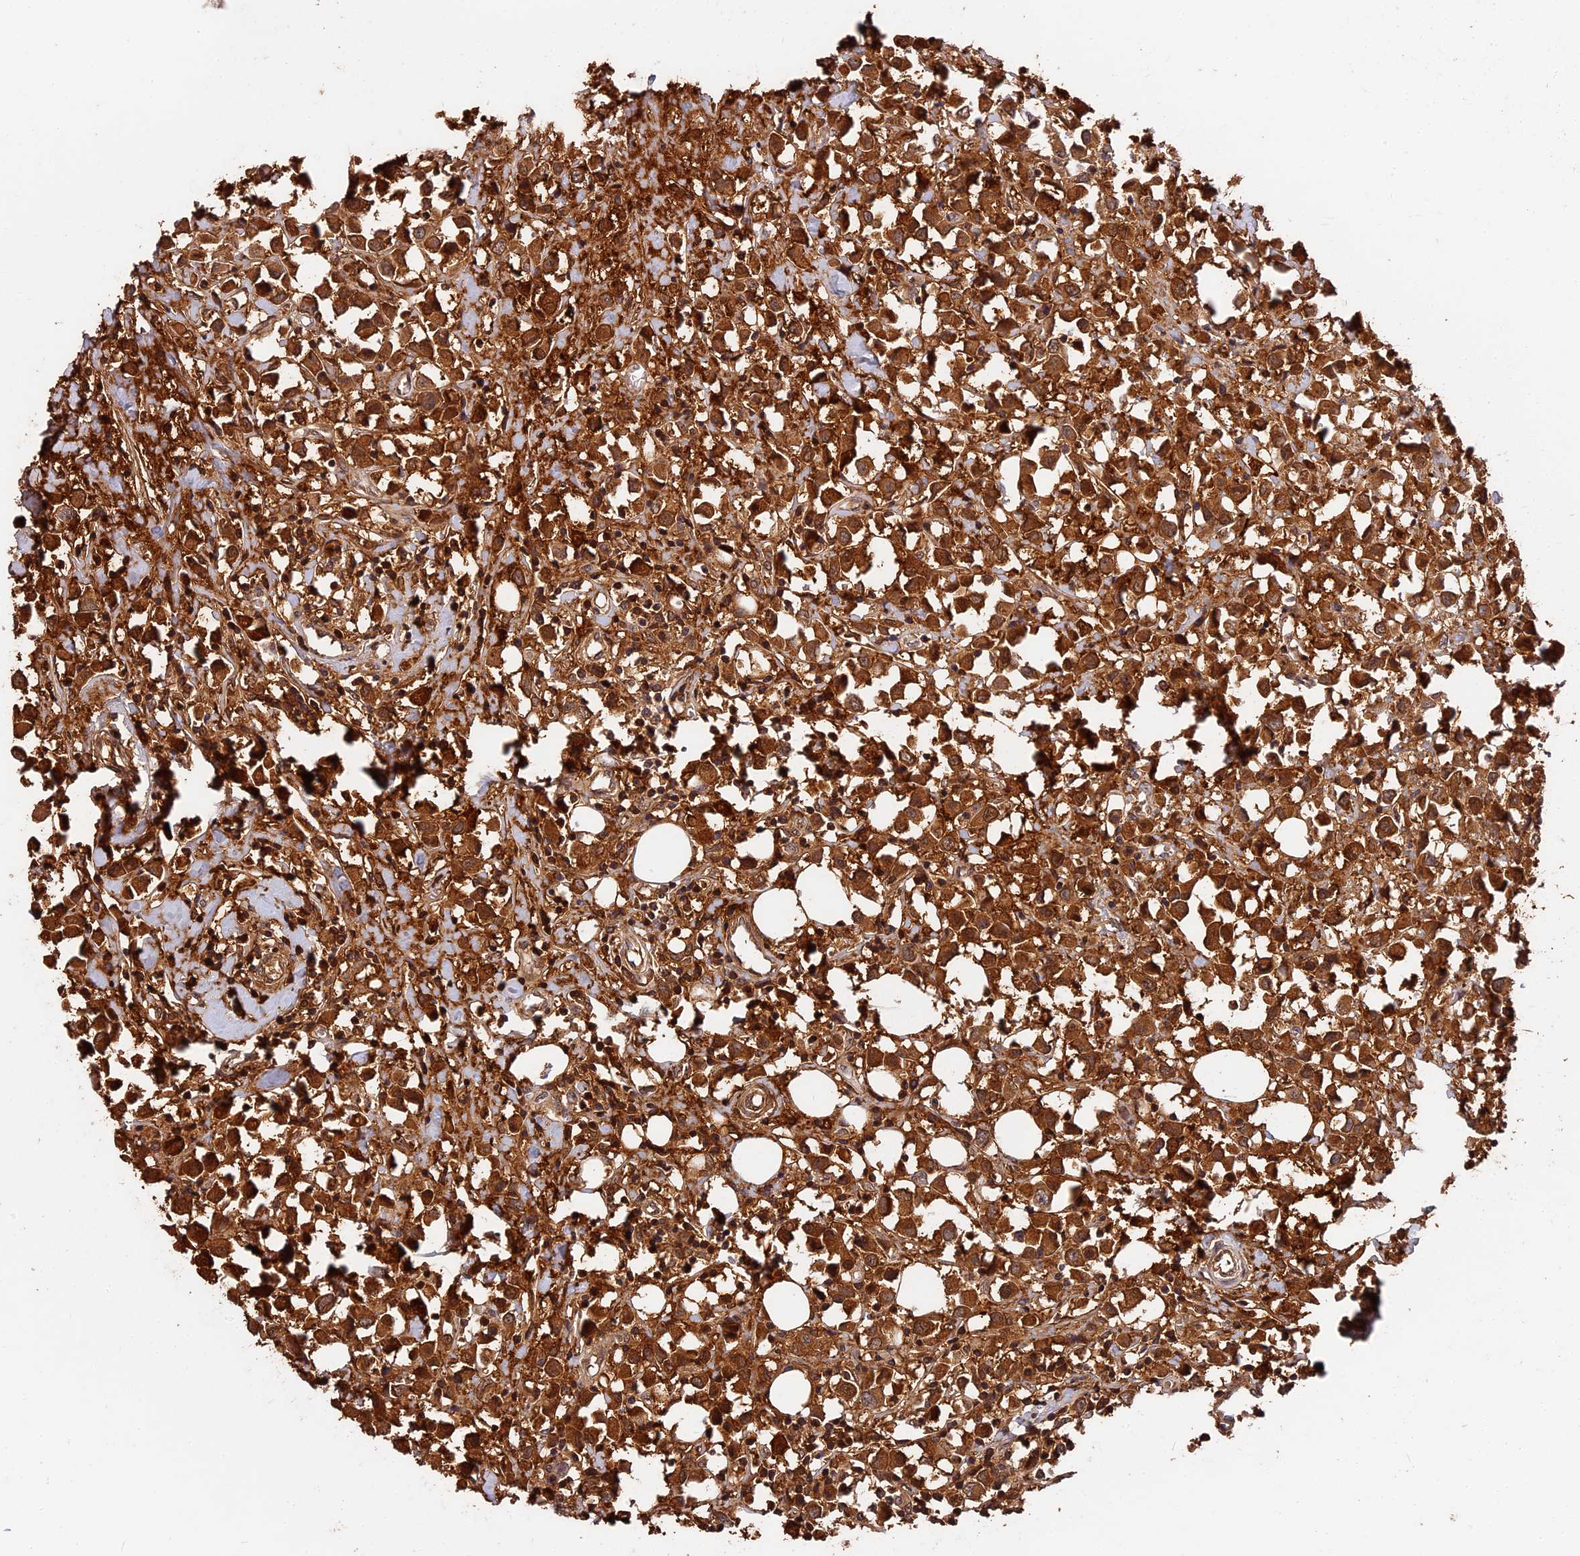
{"staining": {"intensity": "strong", "quantity": ">75%", "location": "cytoplasmic/membranous"}, "tissue": "breast cancer", "cell_type": "Tumor cells", "image_type": "cancer", "snomed": [{"axis": "morphology", "description": "Duct carcinoma"}, {"axis": "topography", "description": "Breast"}], "caption": "Immunohistochemistry (IHC) image of human breast cancer stained for a protein (brown), which reveals high levels of strong cytoplasmic/membranous positivity in about >75% of tumor cells.", "gene": "ITIH1", "patient": {"sex": "female", "age": 61}}